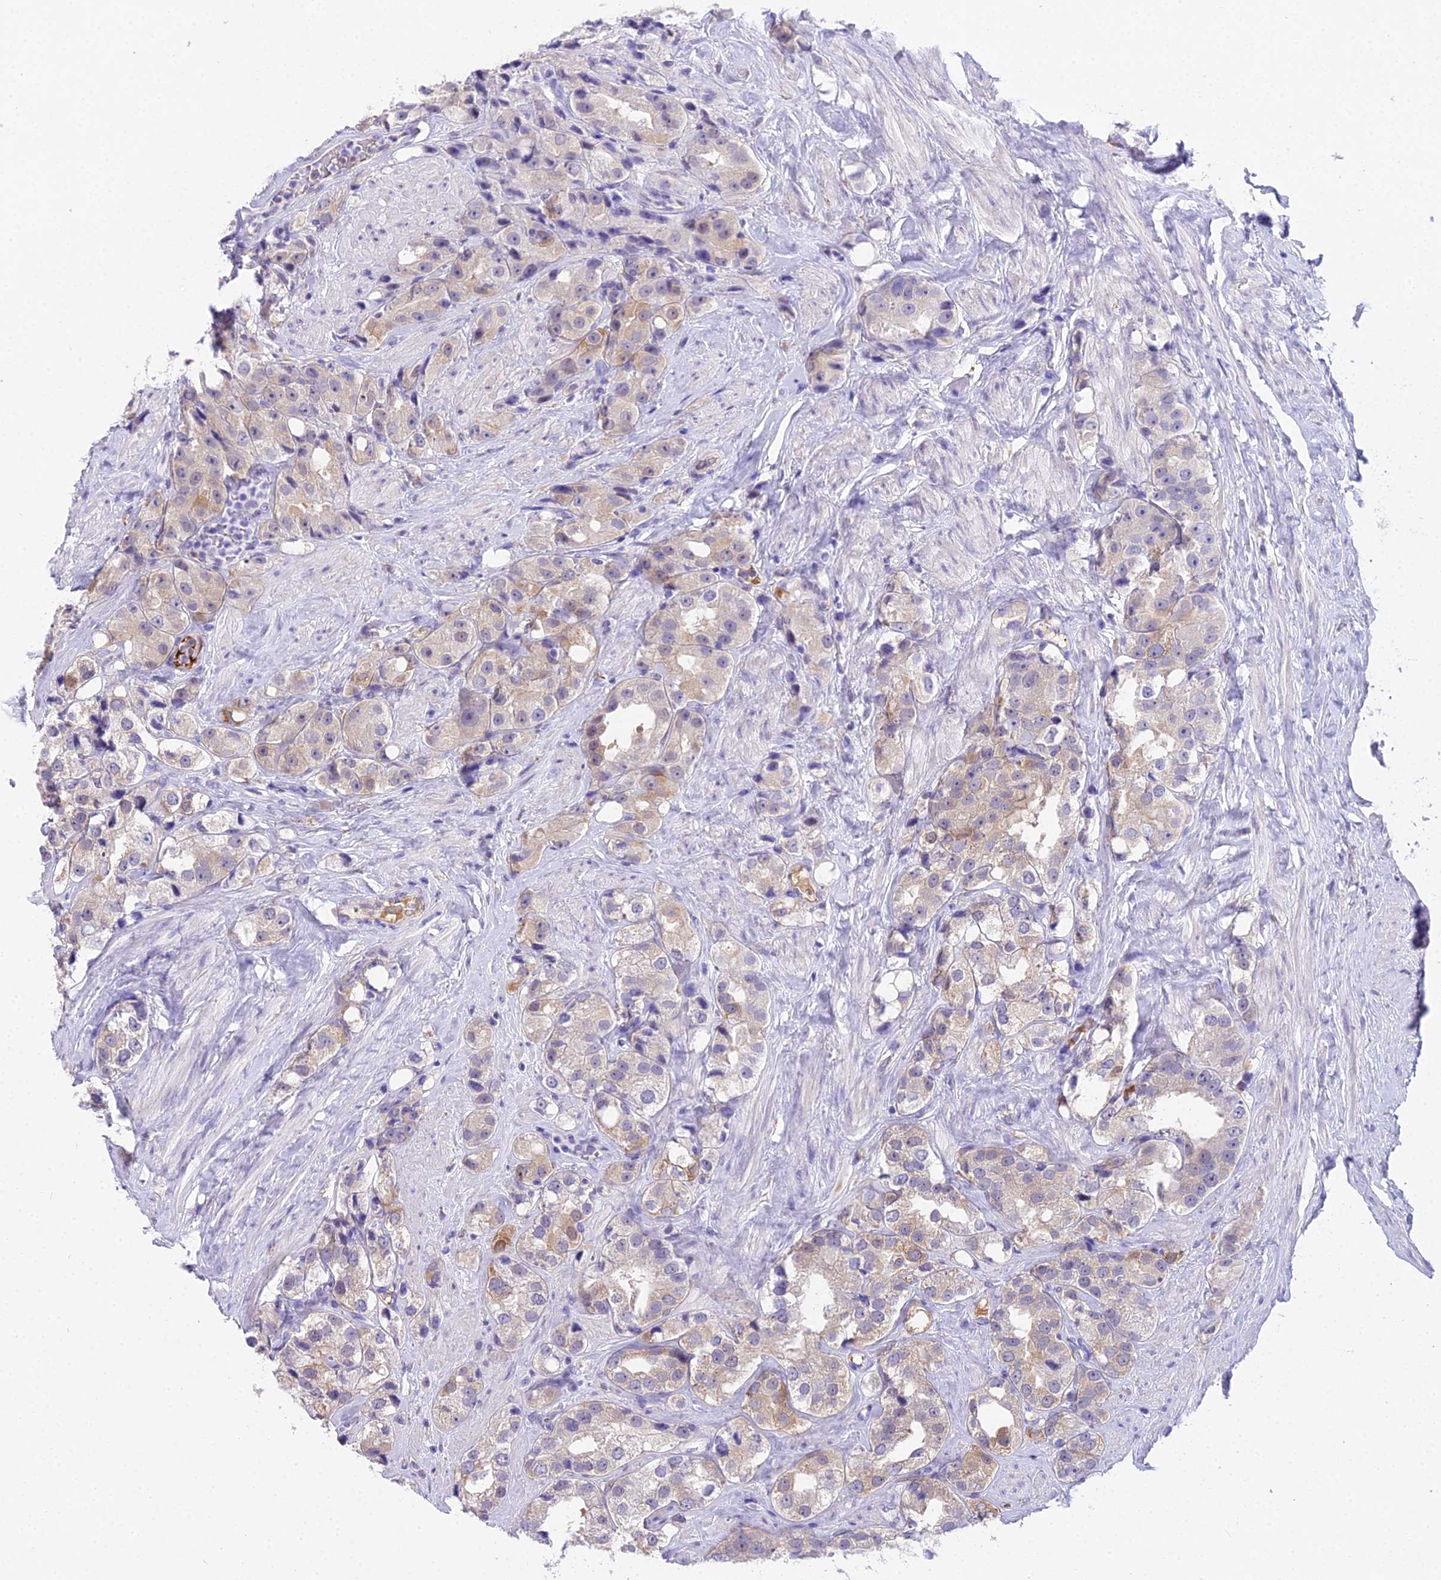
{"staining": {"intensity": "moderate", "quantity": "<25%", "location": "cytoplasmic/membranous"}, "tissue": "prostate cancer", "cell_type": "Tumor cells", "image_type": "cancer", "snomed": [{"axis": "morphology", "description": "Adenocarcinoma, NOS"}, {"axis": "topography", "description": "Prostate"}], "caption": "Tumor cells reveal moderate cytoplasmic/membranous staining in approximately <25% of cells in prostate cancer (adenocarcinoma).", "gene": "MAT2A", "patient": {"sex": "male", "age": 79}}